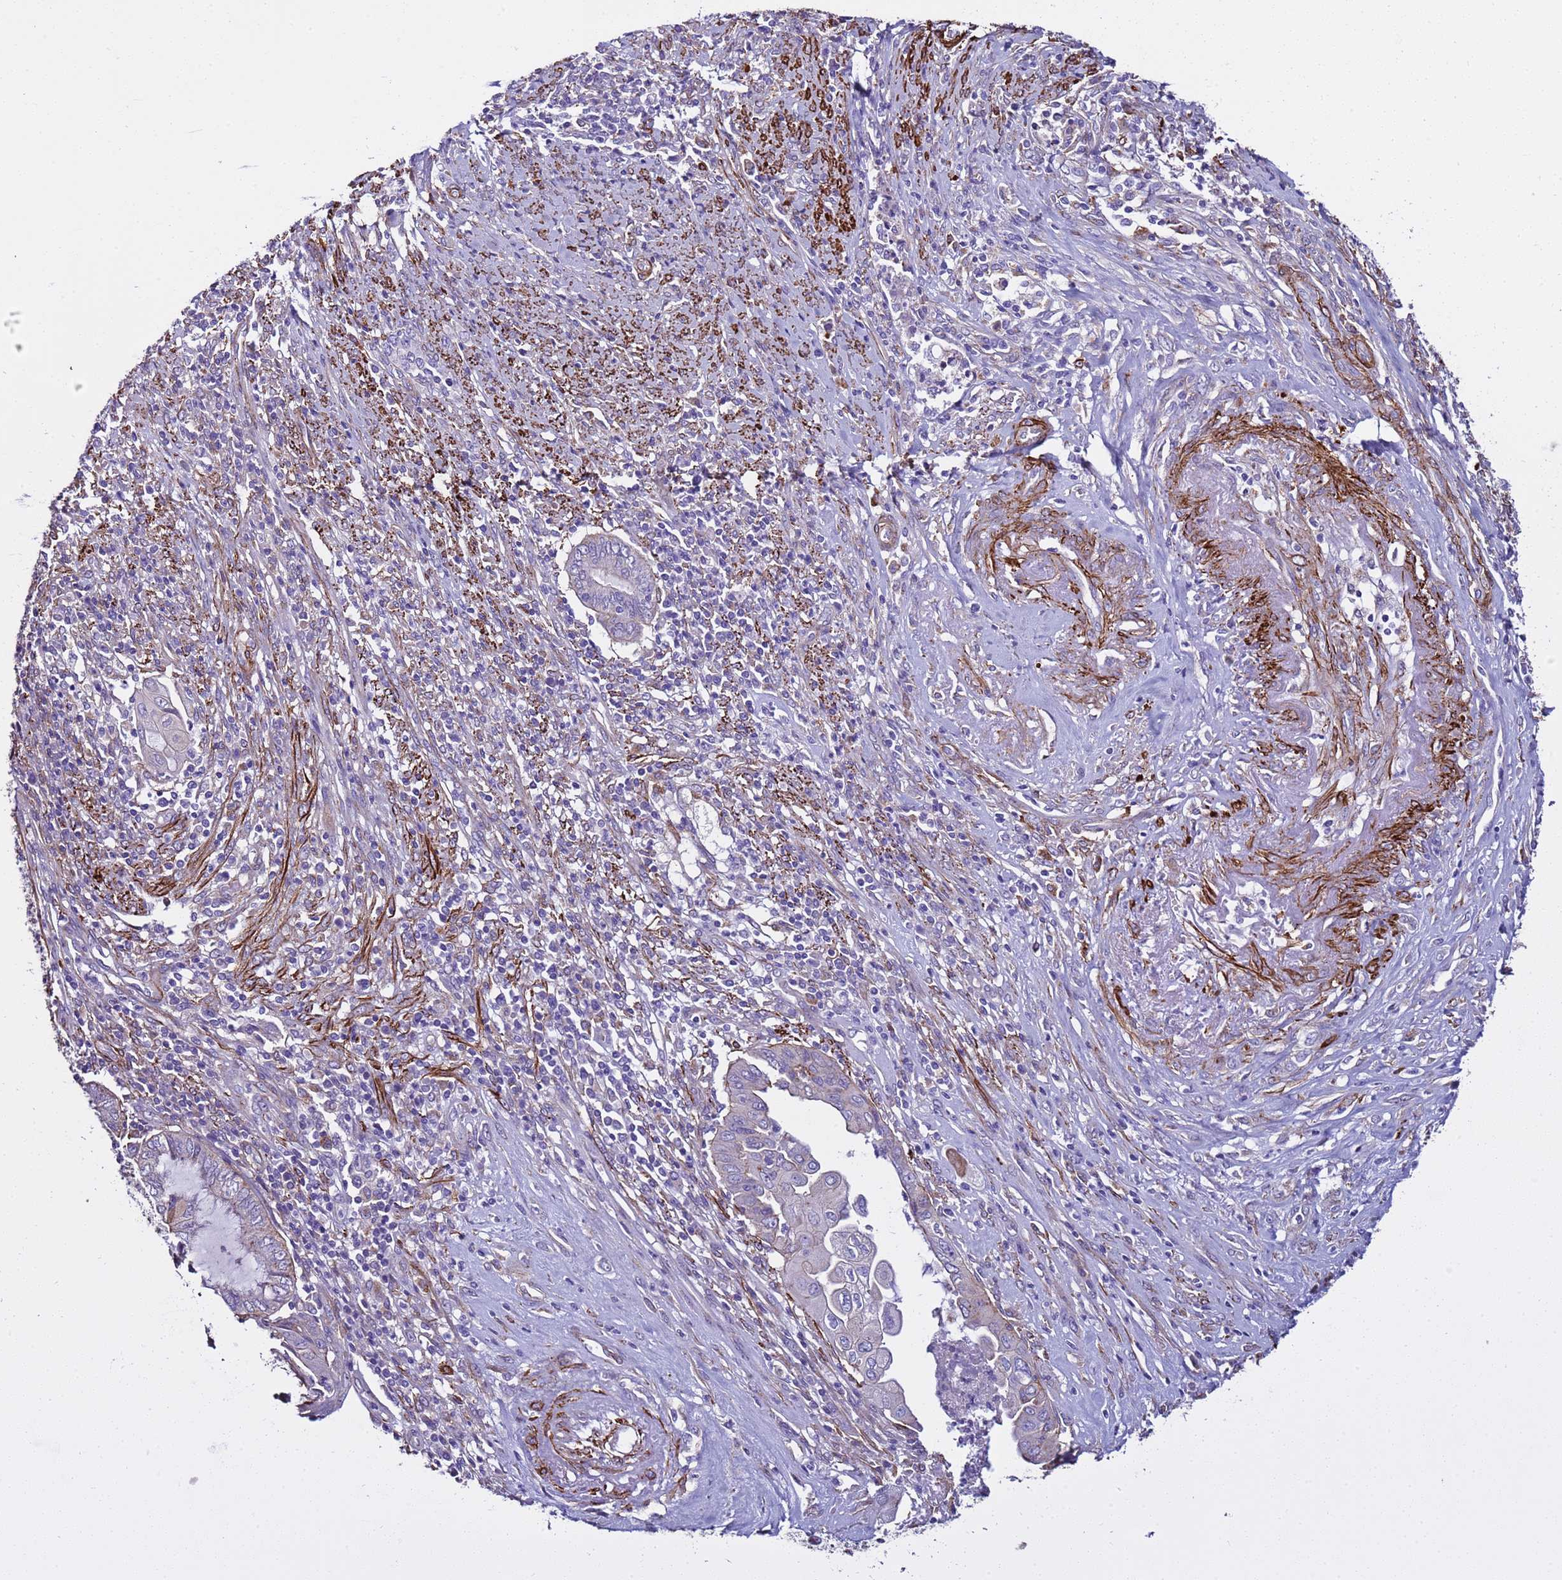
{"staining": {"intensity": "negative", "quantity": "none", "location": "none"}, "tissue": "endometrial cancer", "cell_type": "Tumor cells", "image_type": "cancer", "snomed": [{"axis": "morphology", "description": "Adenocarcinoma, NOS"}, {"axis": "topography", "description": "Uterus"}, {"axis": "topography", "description": "Endometrium"}], "caption": "An immunohistochemistry histopathology image of endometrial cancer is shown. There is no staining in tumor cells of endometrial cancer.", "gene": "RABL2B", "patient": {"sex": "female", "age": 70}}